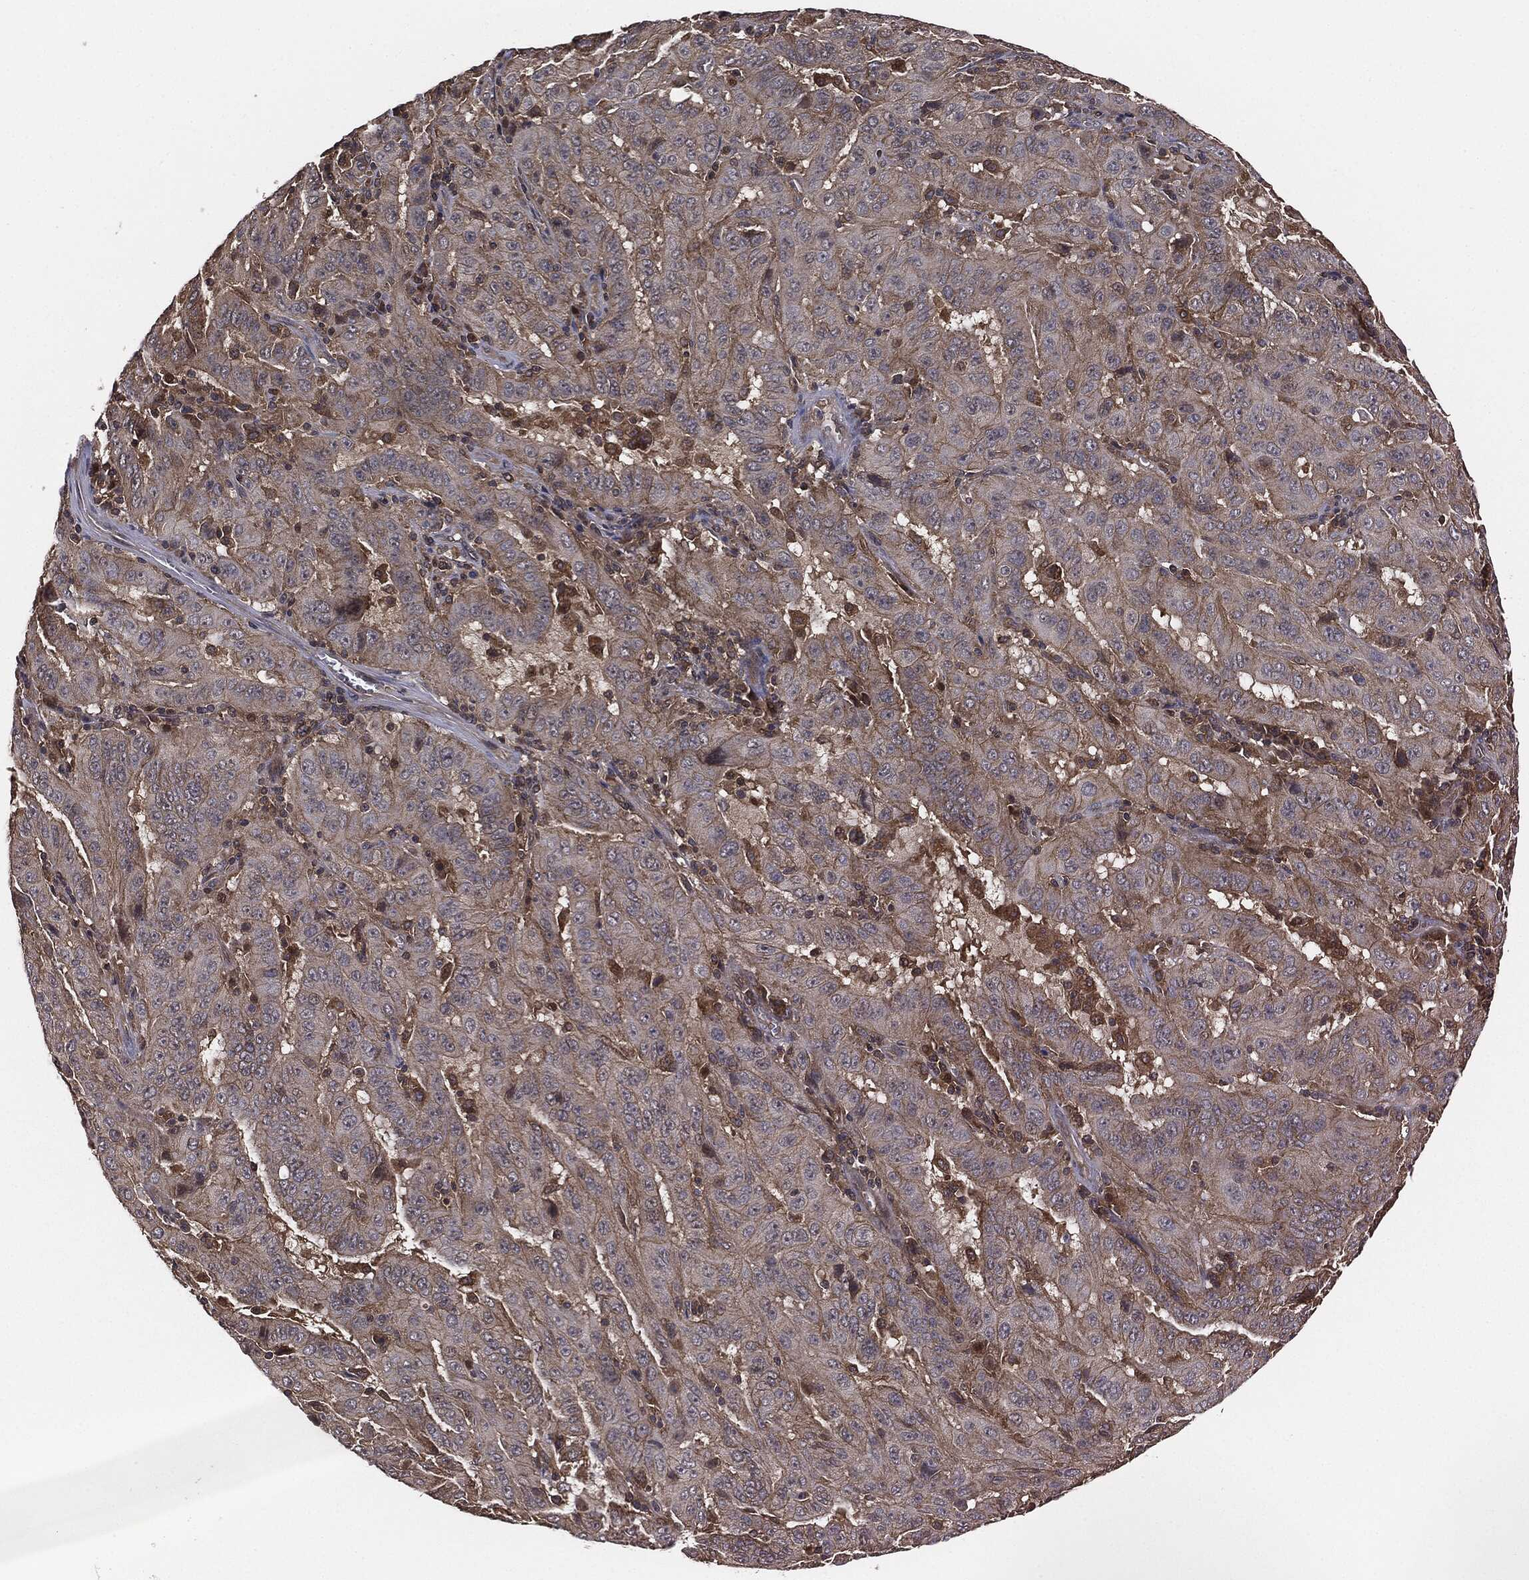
{"staining": {"intensity": "weak", "quantity": "25%-75%", "location": "cytoplasmic/membranous"}, "tissue": "pancreatic cancer", "cell_type": "Tumor cells", "image_type": "cancer", "snomed": [{"axis": "morphology", "description": "Adenocarcinoma, NOS"}, {"axis": "topography", "description": "Pancreas"}], "caption": "Tumor cells exhibit low levels of weak cytoplasmic/membranous staining in approximately 25%-75% of cells in pancreatic cancer (adenocarcinoma).", "gene": "ERBIN", "patient": {"sex": "male", "age": 63}}